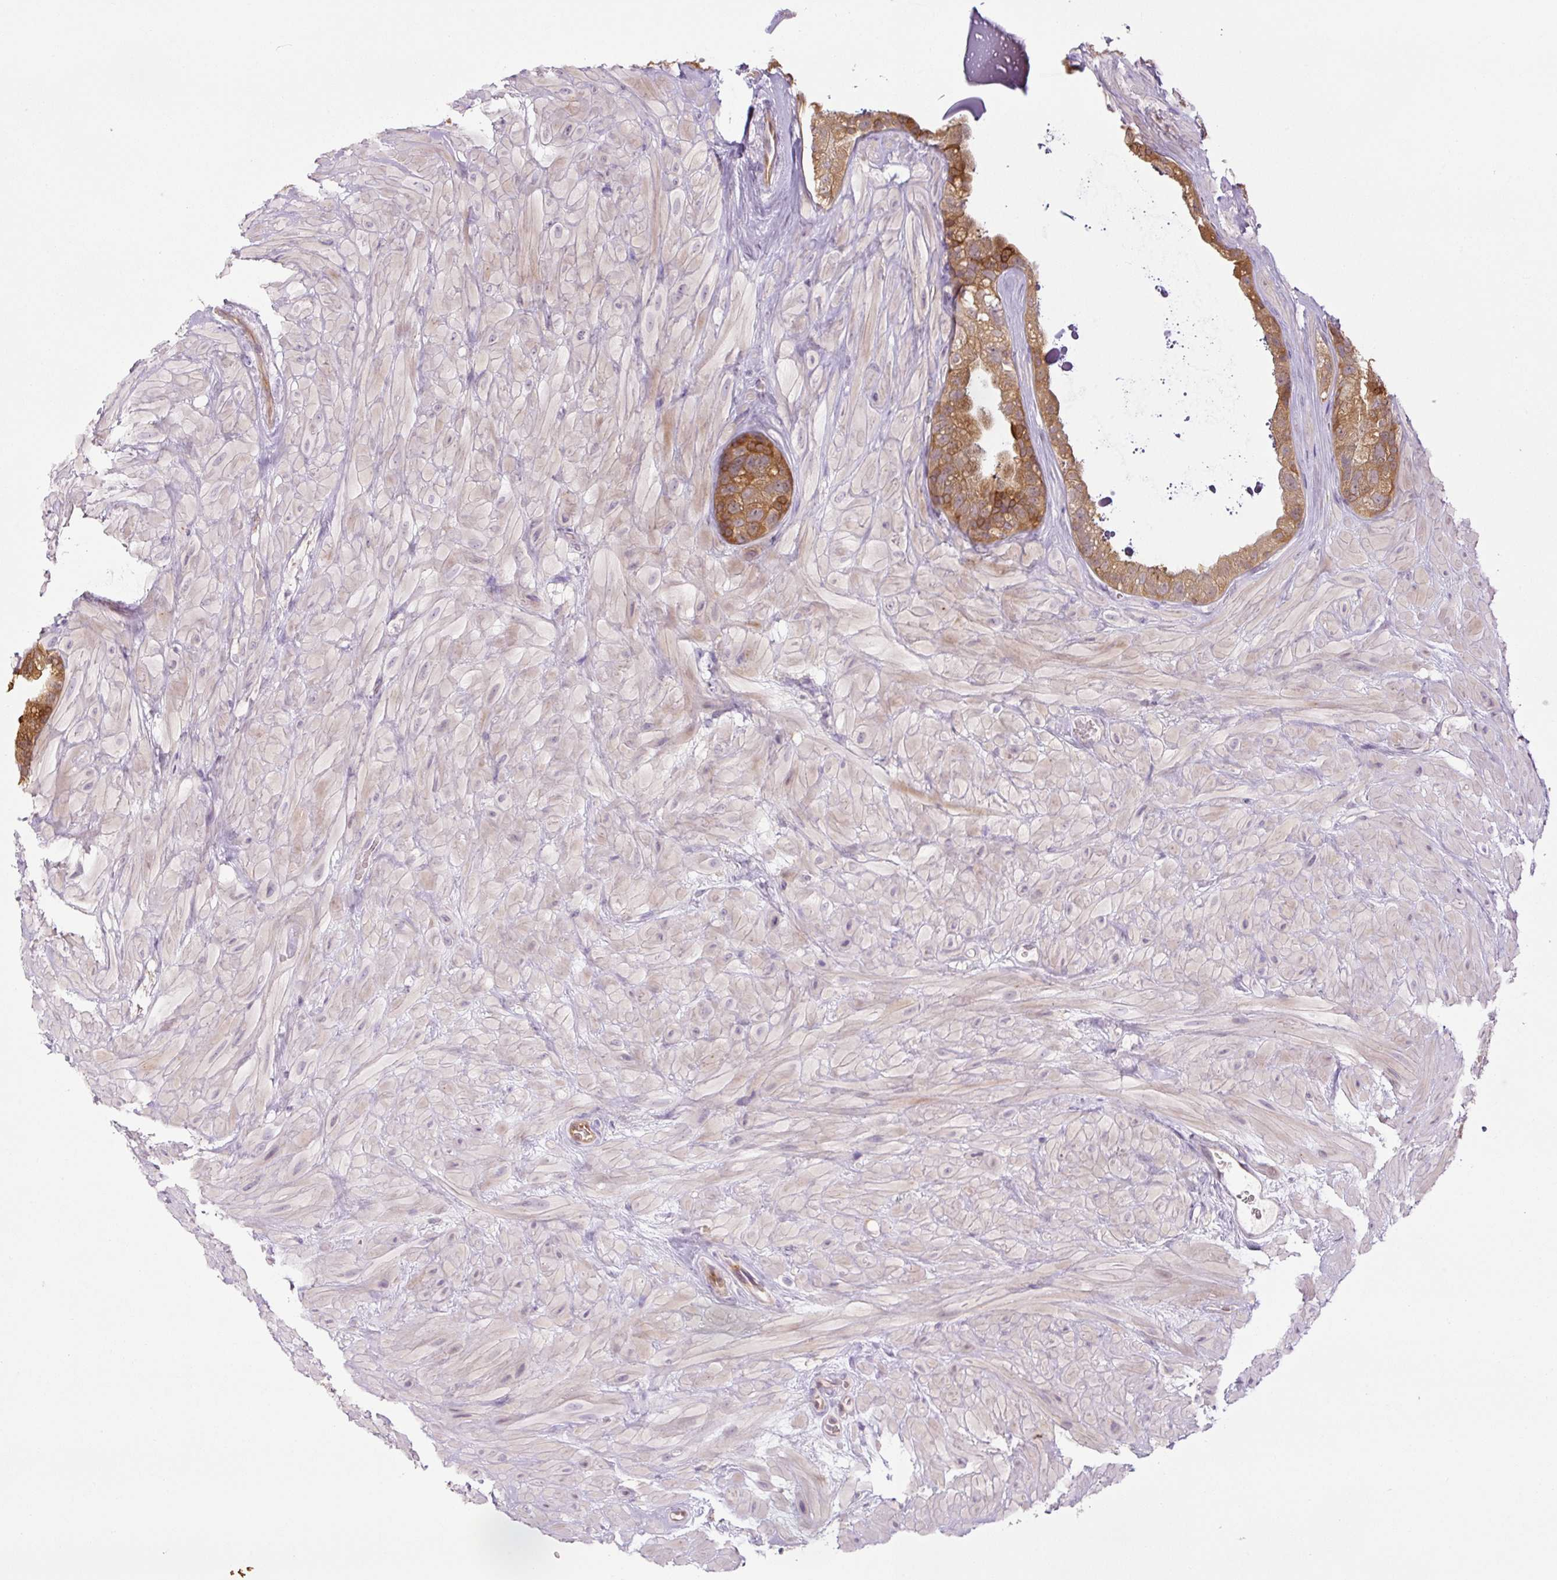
{"staining": {"intensity": "moderate", "quantity": "25%-75%", "location": "cytoplasmic/membranous"}, "tissue": "seminal vesicle", "cell_type": "Glandular cells", "image_type": "normal", "snomed": [{"axis": "morphology", "description": "Normal tissue, NOS"}, {"axis": "topography", "description": "Seminal veicle"}, {"axis": "topography", "description": "Peripheral nerve tissue"}], "caption": "Immunohistochemistry (IHC) of benign human seminal vesicle demonstrates medium levels of moderate cytoplasmic/membranous expression in approximately 25%-75% of glandular cells.", "gene": "SPSB2", "patient": {"sex": "male", "age": 76}}